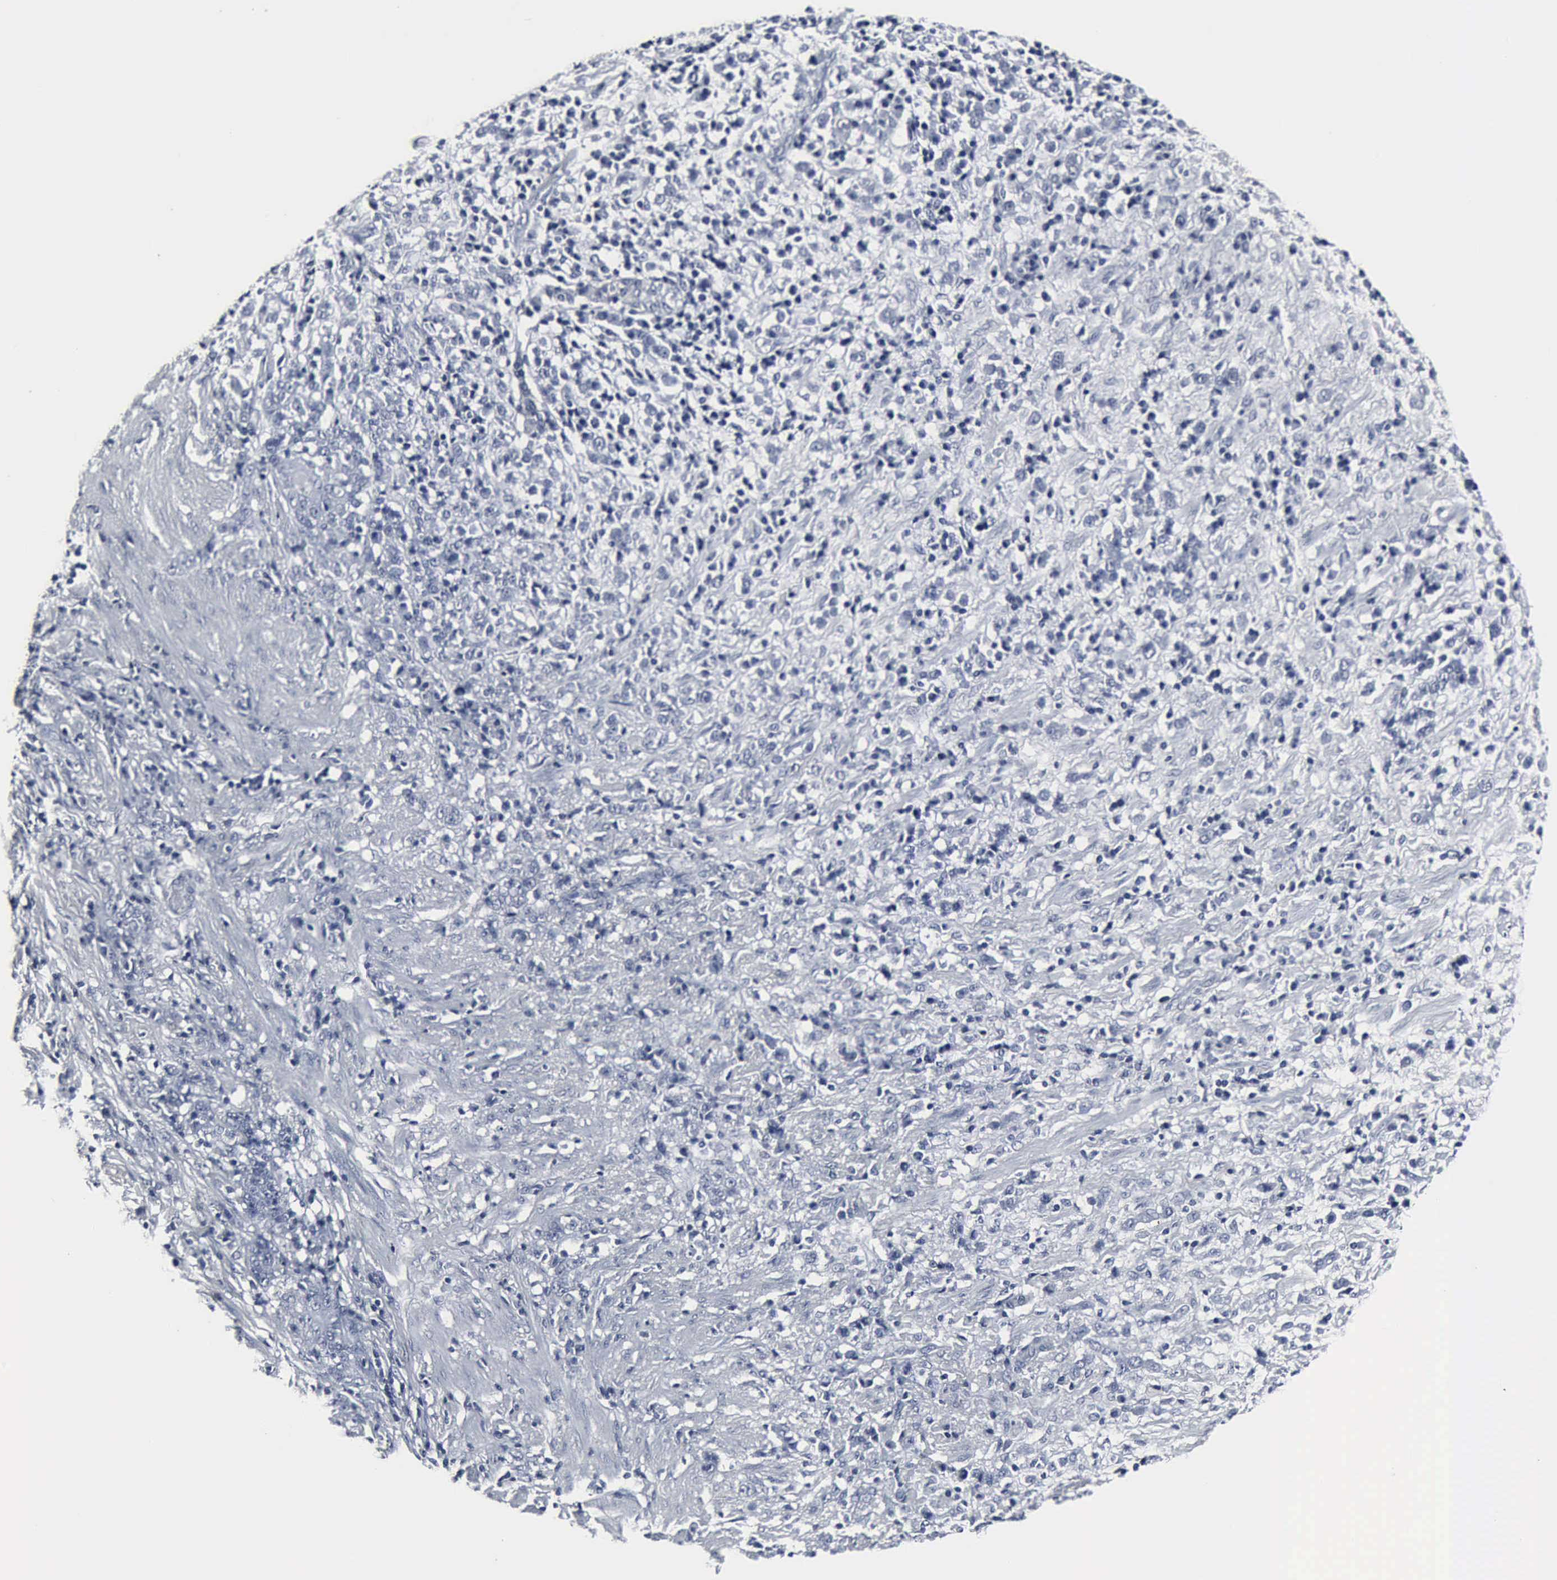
{"staining": {"intensity": "negative", "quantity": "none", "location": "none"}, "tissue": "stomach cancer", "cell_type": "Tumor cells", "image_type": "cancer", "snomed": [{"axis": "morphology", "description": "Adenocarcinoma, NOS"}, {"axis": "topography", "description": "Stomach, lower"}], "caption": "Histopathology image shows no significant protein positivity in tumor cells of stomach cancer (adenocarcinoma).", "gene": "SNAP25", "patient": {"sex": "male", "age": 88}}